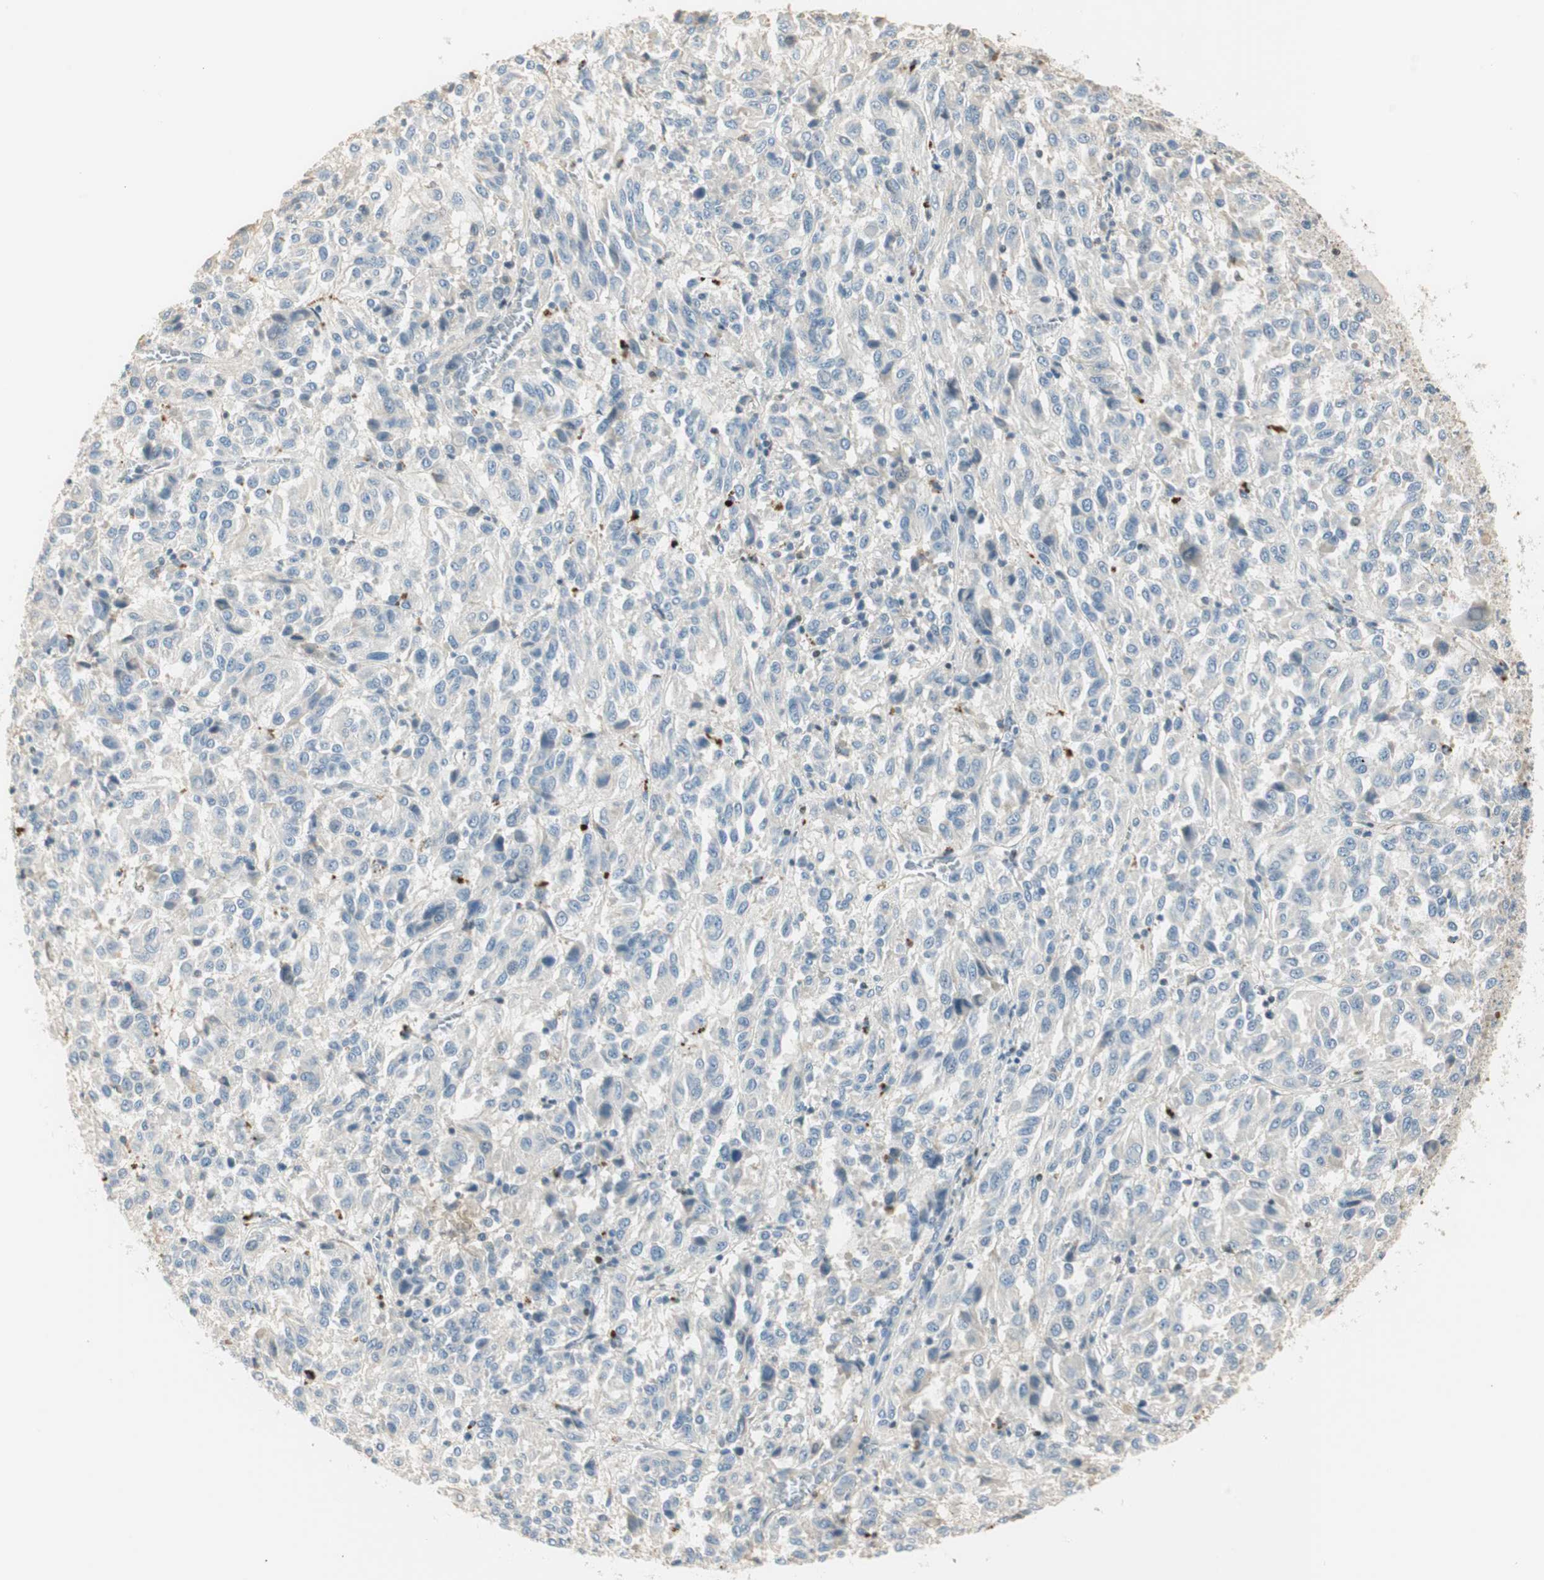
{"staining": {"intensity": "negative", "quantity": "none", "location": "none"}, "tissue": "melanoma", "cell_type": "Tumor cells", "image_type": "cancer", "snomed": [{"axis": "morphology", "description": "Malignant melanoma, Metastatic site"}, {"axis": "topography", "description": "Lung"}], "caption": "Protein analysis of melanoma reveals no significant positivity in tumor cells.", "gene": "RUNX2", "patient": {"sex": "male", "age": 64}}